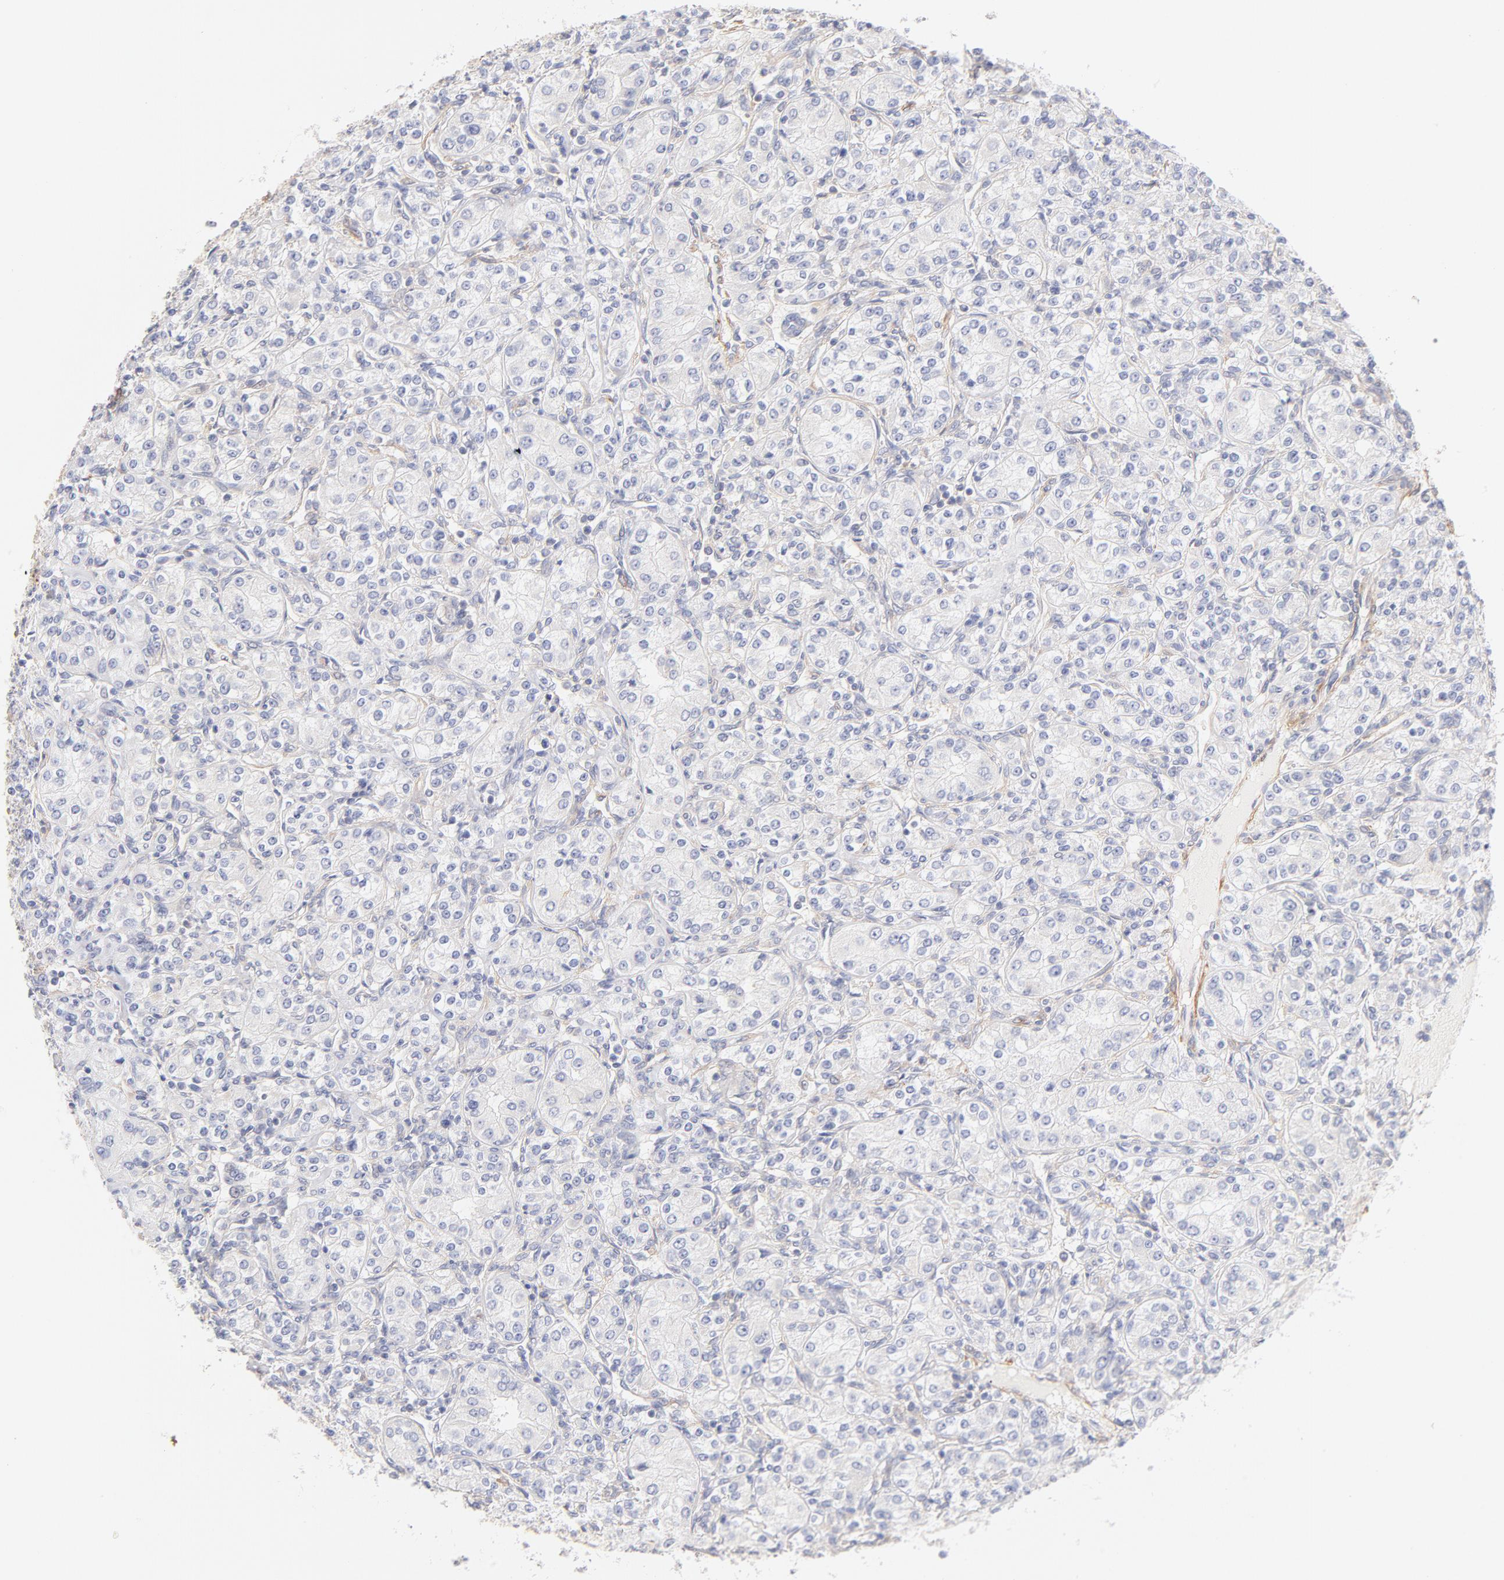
{"staining": {"intensity": "negative", "quantity": "none", "location": "none"}, "tissue": "renal cancer", "cell_type": "Tumor cells", "image_type": "cancer", "snomed": [{"axis": "morphology", "description": "Adenocarcinoma, NOS"}, {"axis": "topography", "description": "Kidney"}], "caption": "Tumor cells show no significant staining in renal adenocarcinoma.", "gene": "LDLRAP1", "patient": {"sex": "male", "age": 77}}